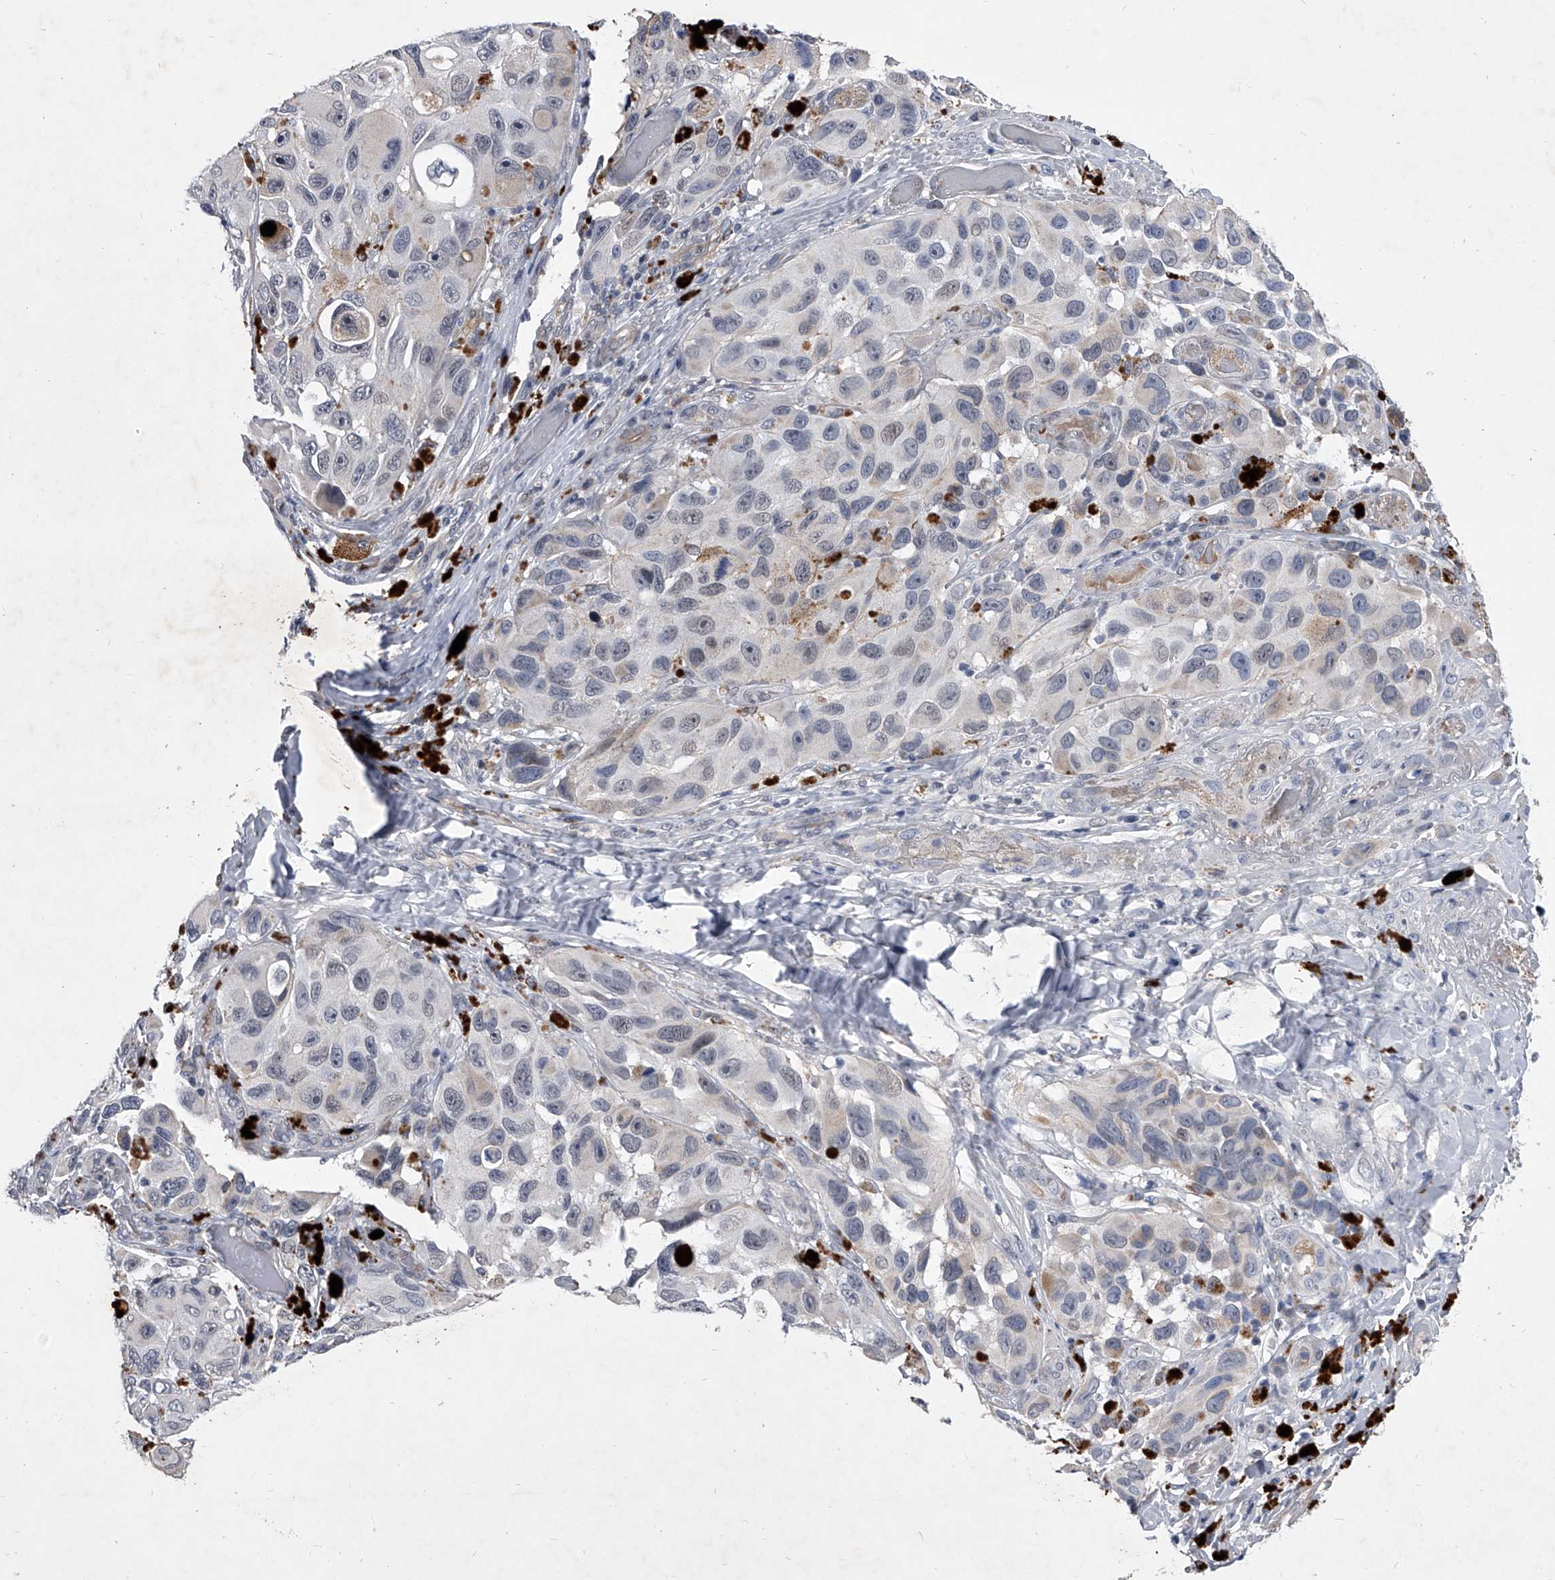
{"staining": {"intensity": "negative", "quantity": "none", "location": "none"}, "tissue": "melanoma", "cell_type": "Tumor cells", "image_type": "cancer", "snomed": [{"axis": "morphology", "description": "Malignant melanoma, NOS"}, {"axis": "topography", "description": "Skin"}], "caption": "A high-resolution histopathology image shows IHC staining of malignant melanoma, which exhibits no significant expression in tumor cells.", "gene": "ZNF76", "patient": {"sex": "female", "age": 73}}